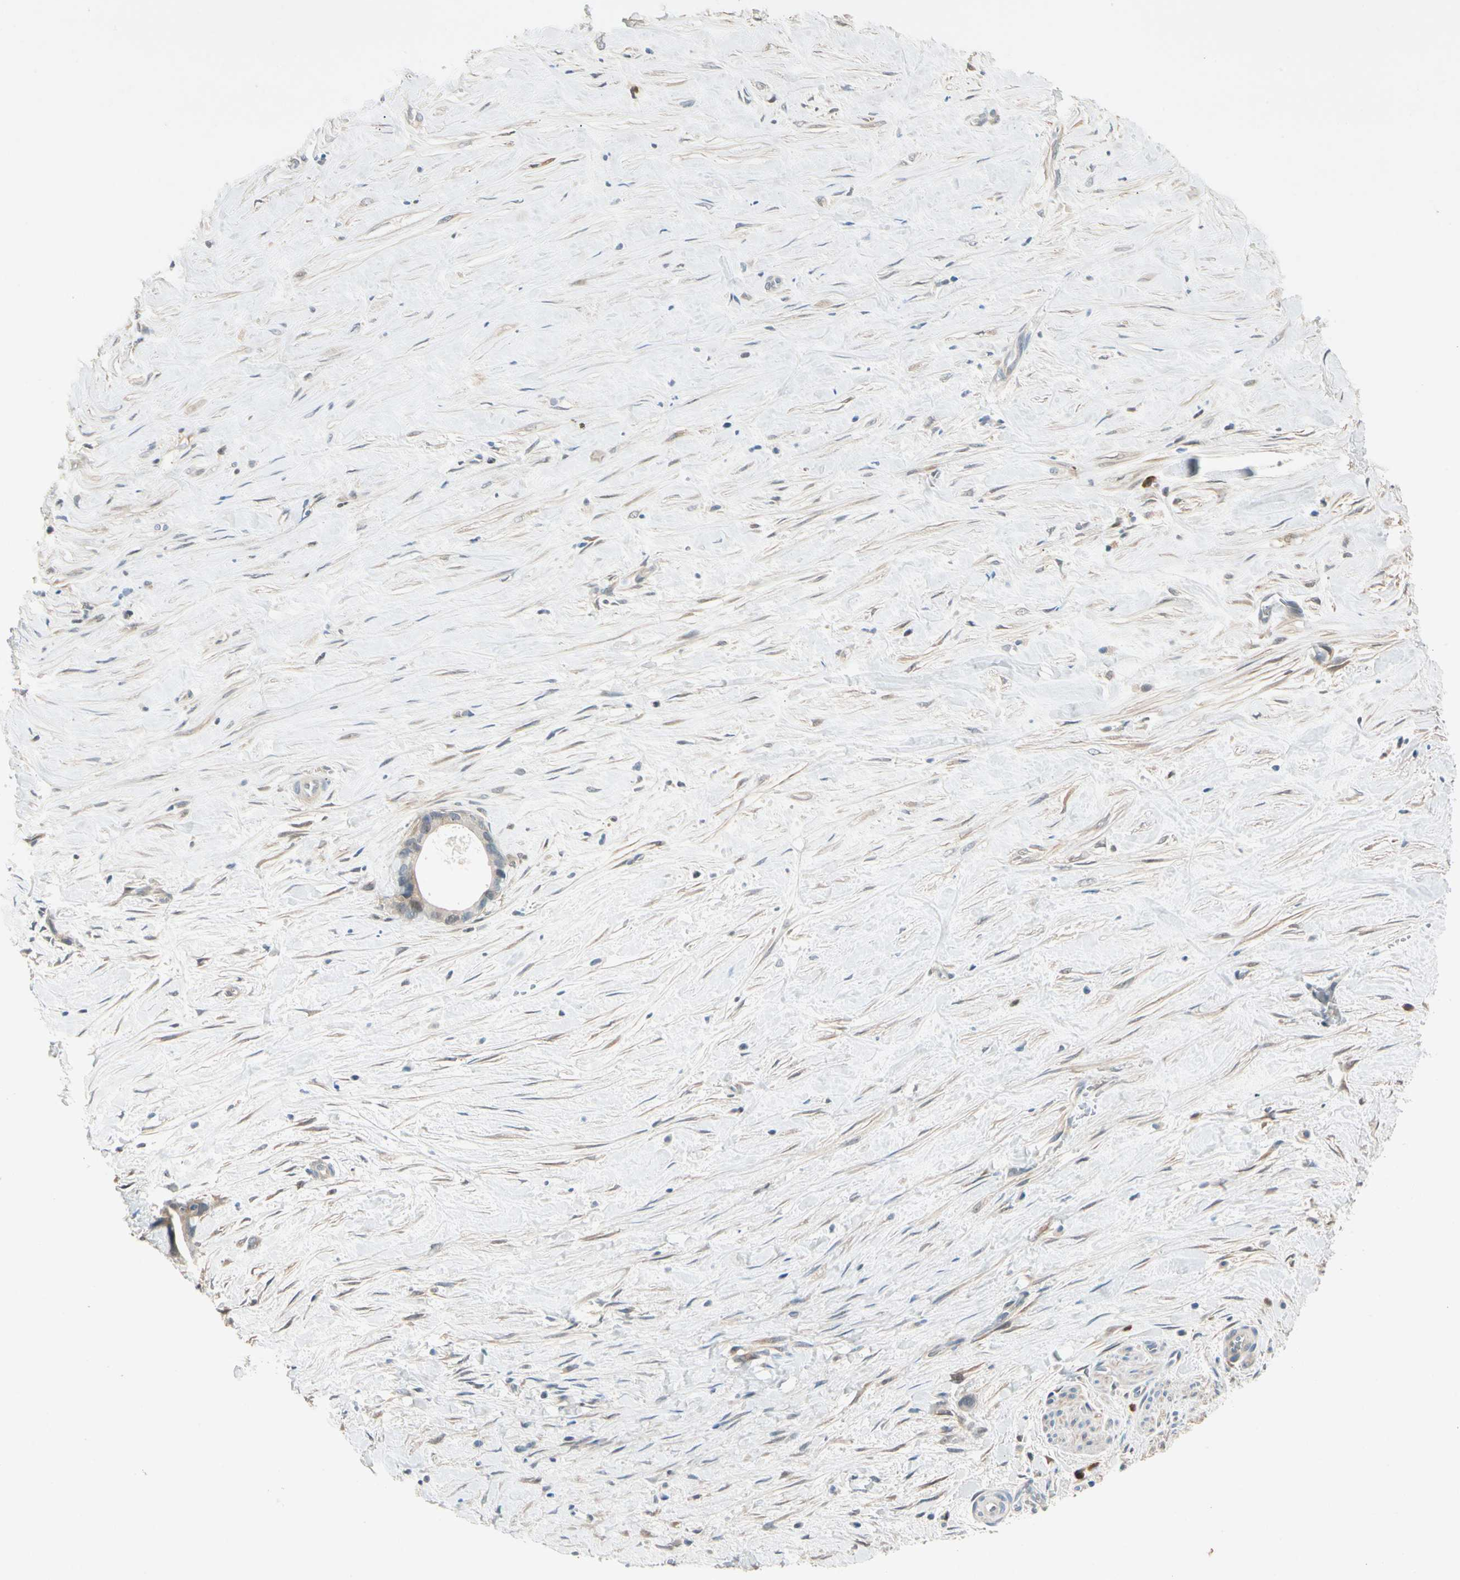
{"staining": {"intensity": "weak", "quantity": ">75%", "location": "cytoplasmic/membranous"}, "tissue": "liver cancer", "cell_type": "Tumor cells", "image_type": "cancer", "snomed": [{"axis": "morphology", "description": "Cholangiocarcinoma"}, {"axis": "topography", "description": "Liver"}], "caption": "About >75% of tumor cells in liver cholangiocarcinoma show weak cytoplasmic/membranous protein expression as visualized by brown immunohistochemical staining.", "gene": "WIPI1", "patient": {"sex": "female", "age": 55}}